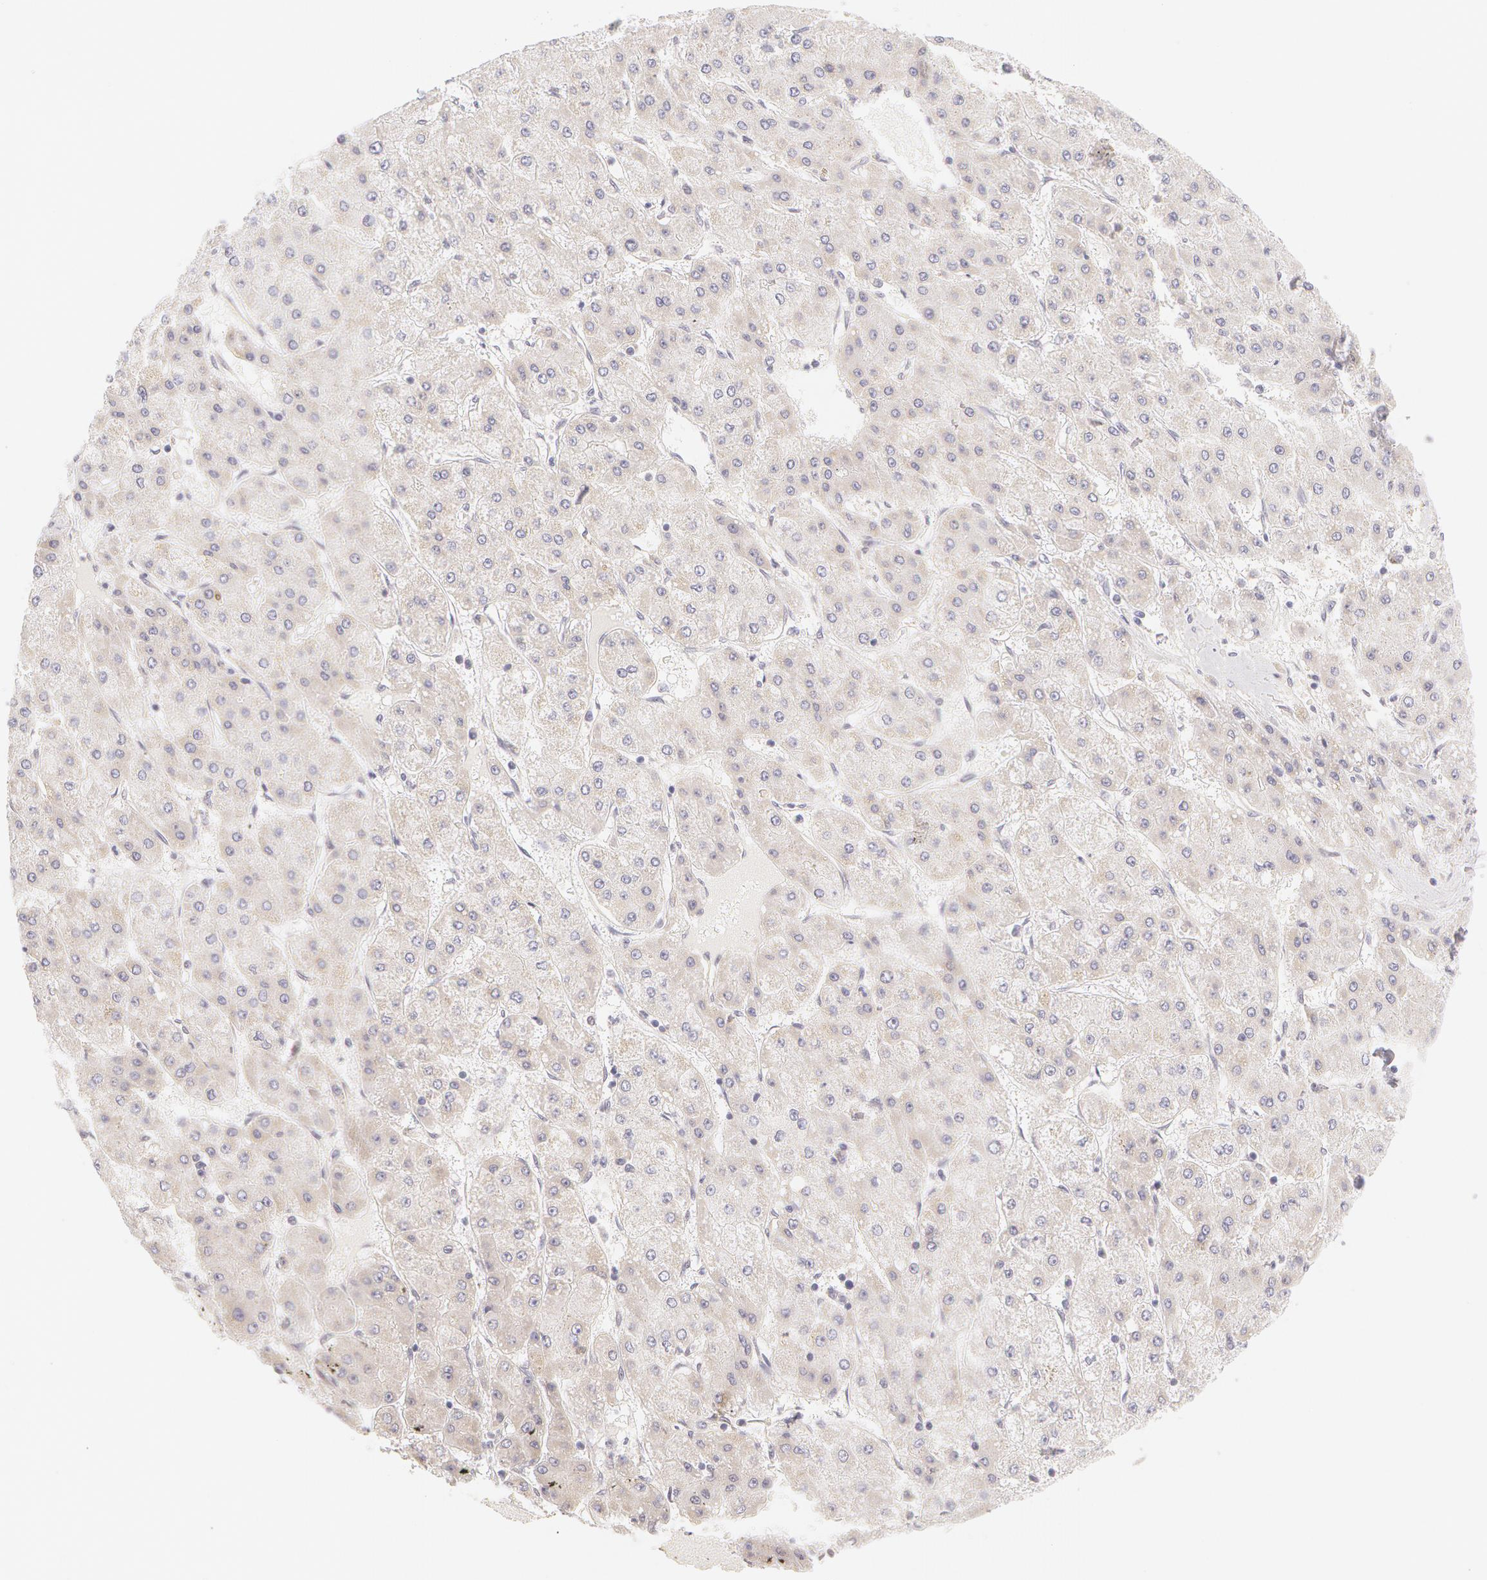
{"staining": {"intensity": "negative", "quantity": "none", "location": "none"}, "tissue": "liver cancer", "cell_type": "Tumor cells", "image_type": "cancer", "snomed": [{"axis": "morphology", "description": "Carcinoma, Hepatocellular, NOS"}, {"axis": "topography", "description": "Liver"}], "caption": "An image of hepatocellular carcinoma (liver) stained for a protein exhibits no brown staining in tumor cells. (DAB (3,3'-diaminobenzidine) IHC visualized using brightfield microscopy, high magnification).", "gene": "ZNF597", "patient": {"sex": "female", "age": 52}}